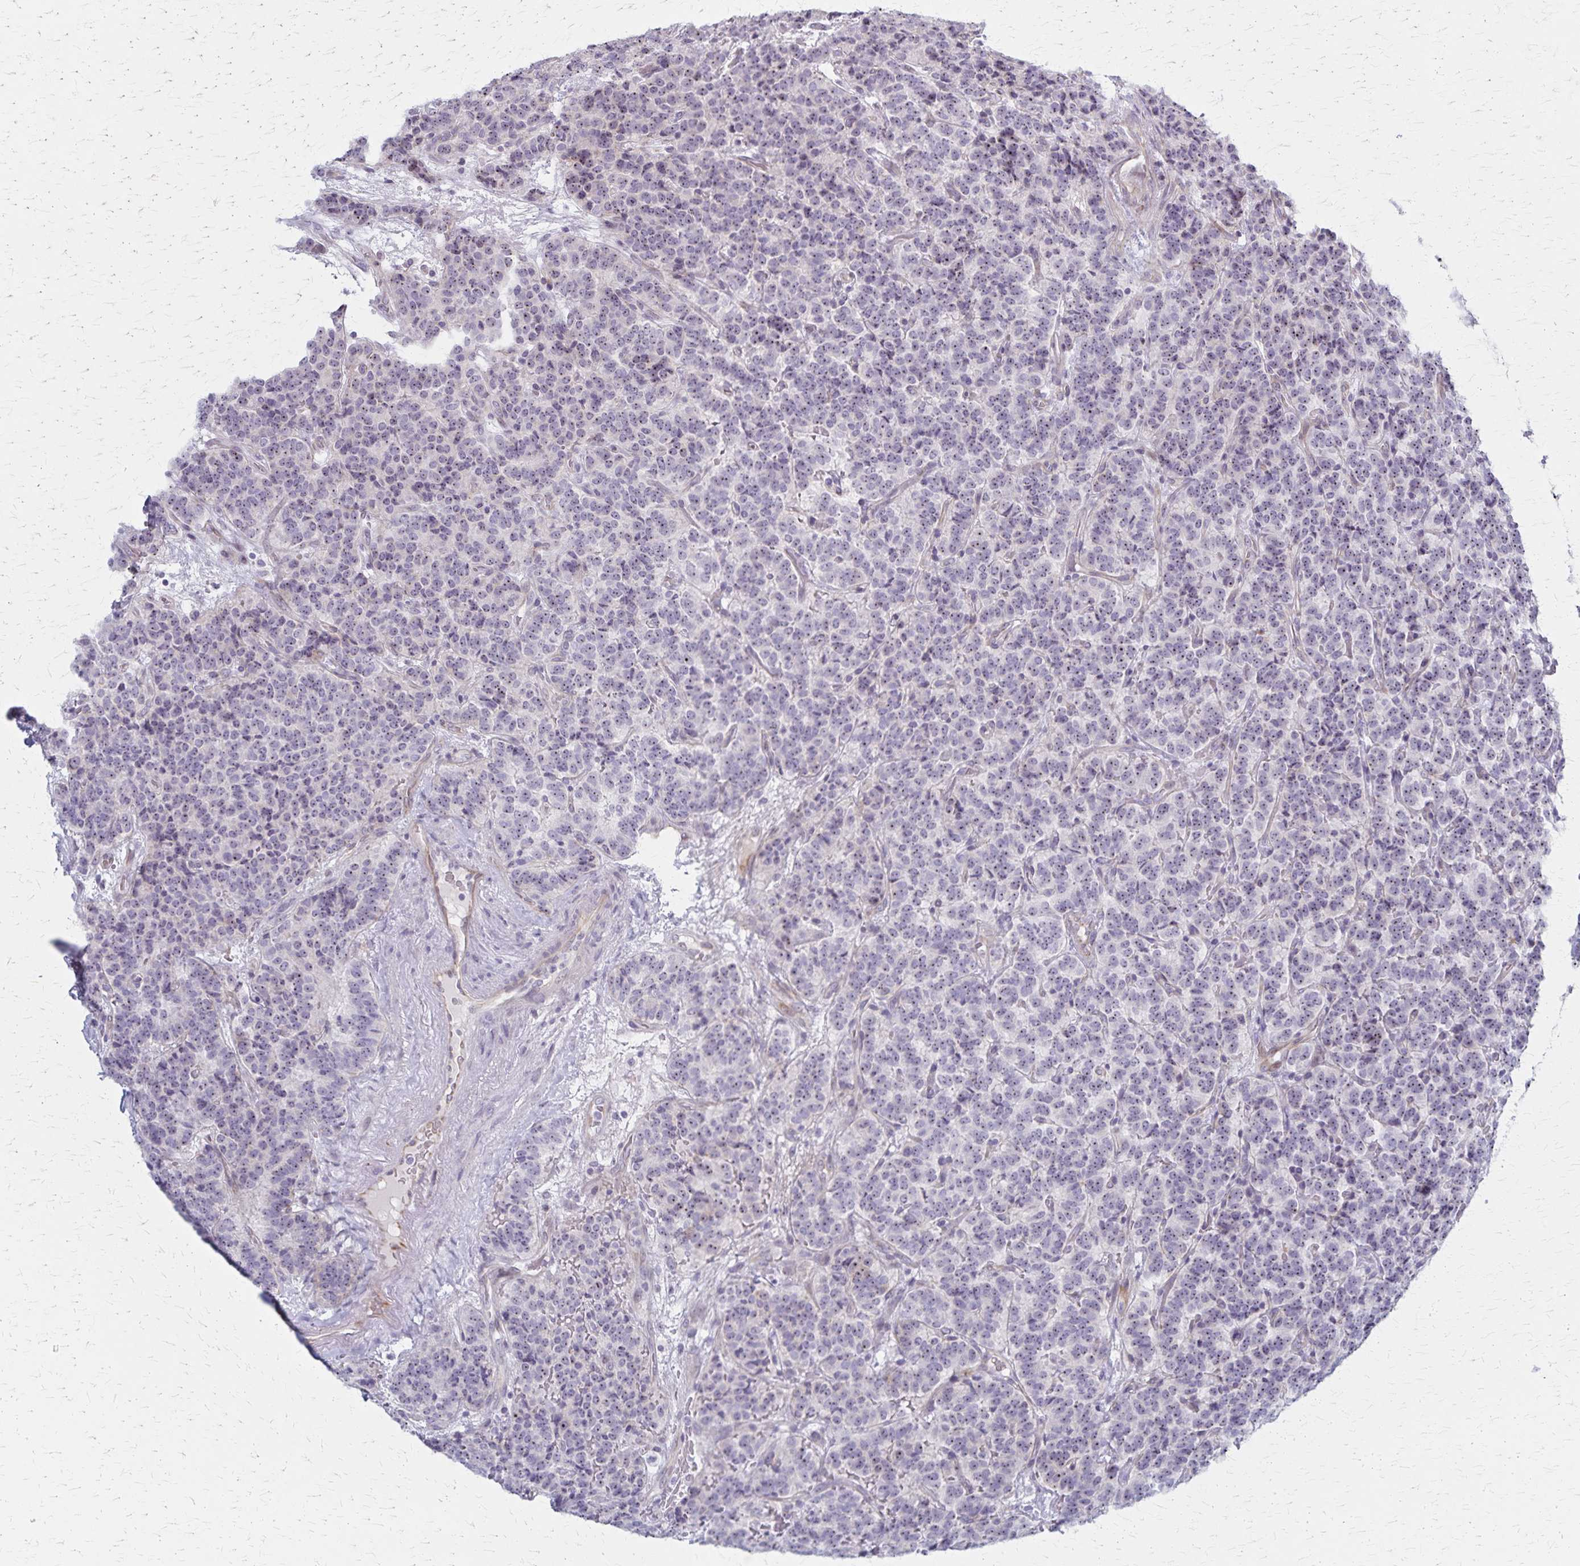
{"staining": {"intensity": "negative", "quantity": "none", "location": "none"}, "tissue": "carcinoid", "cell_type": "Tumor cells", "image_type": "cancer", "snomed": [{"axis": "morphology", "description": "Carcinoid, malignant, NOS"}, {"axis": "topography", "description": "Pancreas"}], "caption": "This photomicrograph is of carcinoid stained with immunohistochemistry to label a protein in brown with the nuclei are counter-stained blue. There is no positivity in tumor cells. (Stains: DAB (3,3'-diaminobenzidine) immunohistochemistry with hematoxylin counter stain, Microscopy: brightfield microscopy at high magnification).", "gene": "DLK2", "patient": {"sex": "male", "age": 36}}